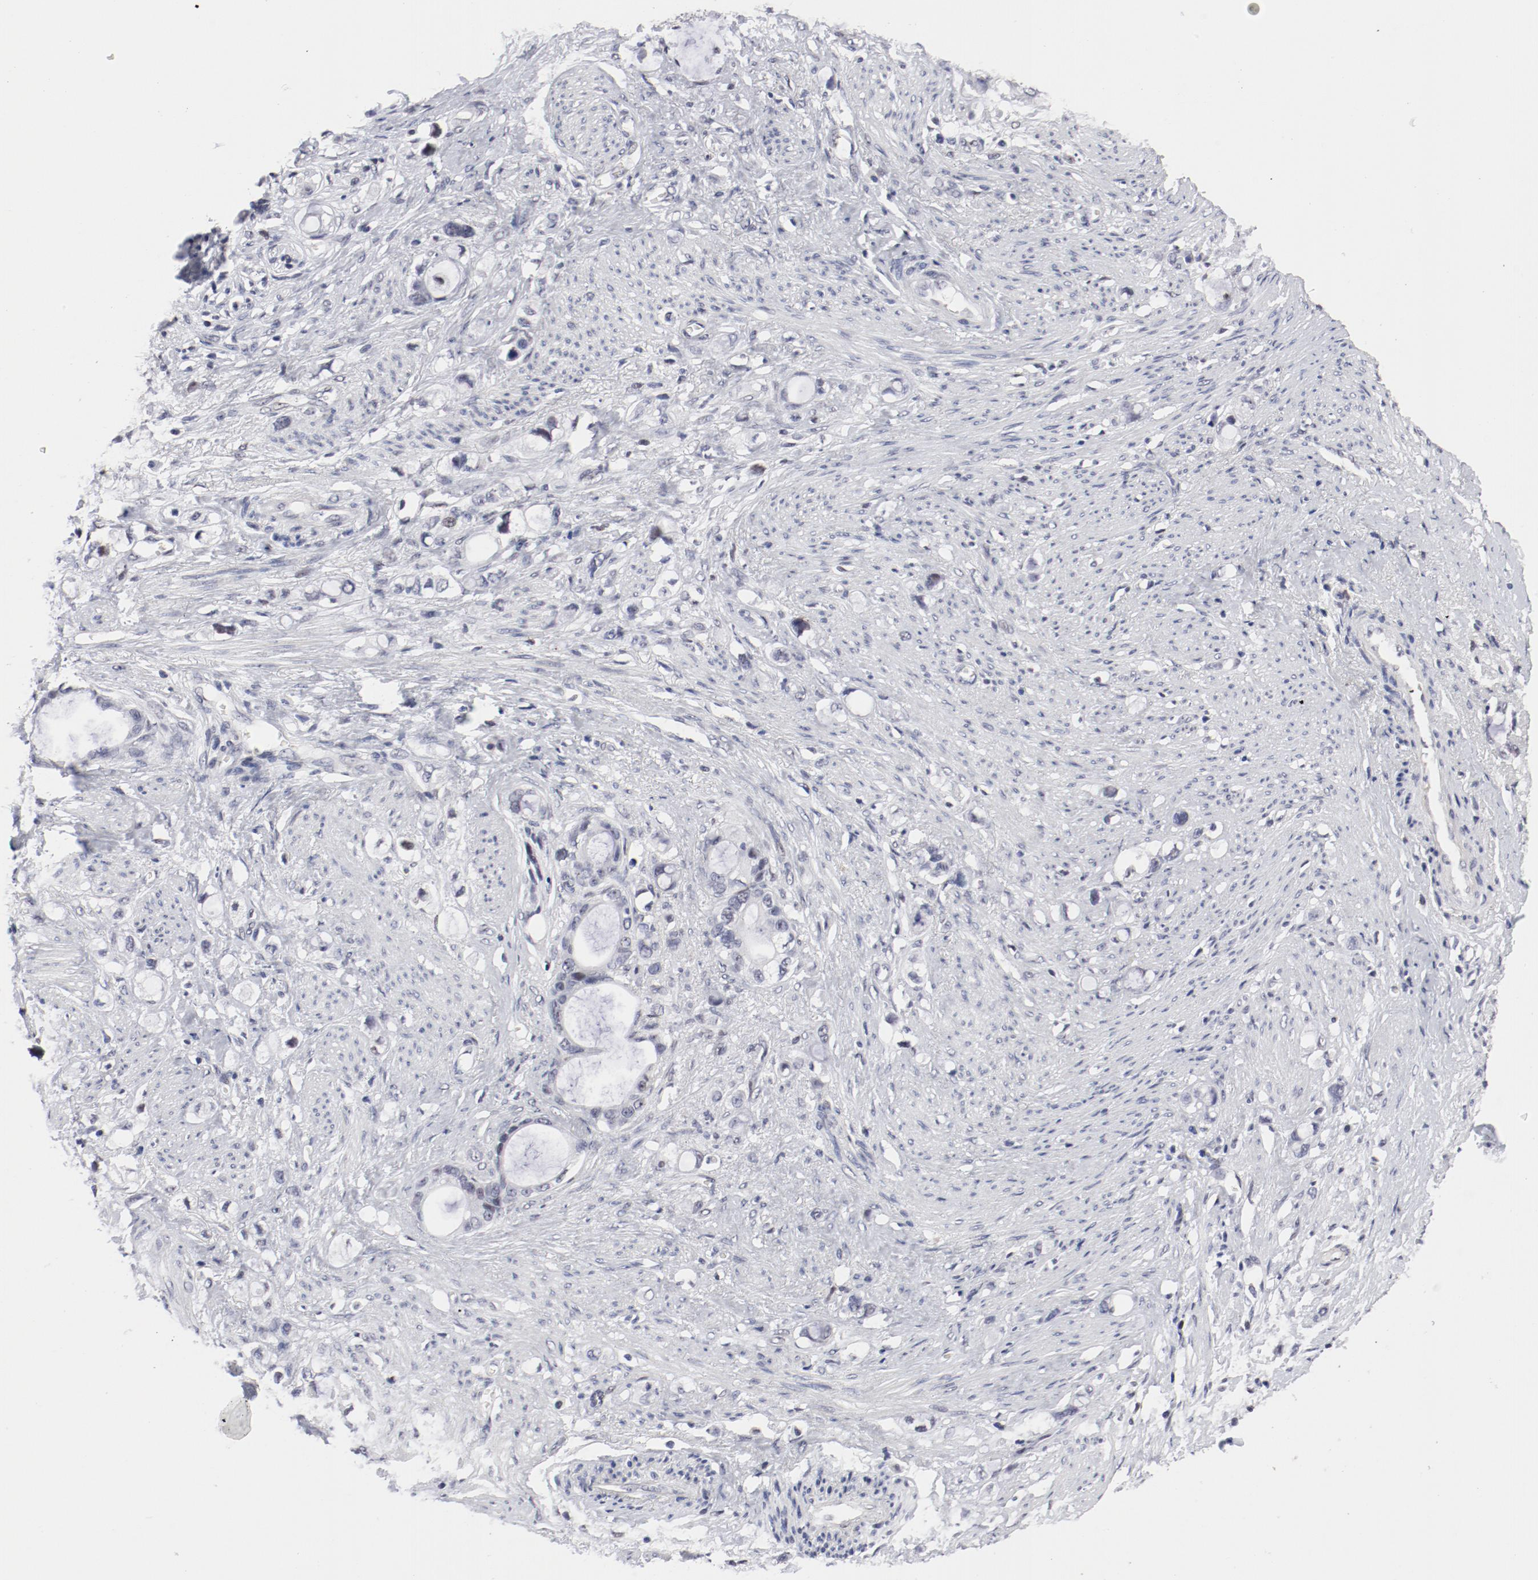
{"staining": {"intensity": "negative", "quantity": "none", "location": "none"}, "tissue": "stomach cancer", "cell_type": "Tumor cells", "image_type": "cancer", "snomed": [{"axis": "morphology", "description": "Adenocarcinoma, NOS"}, {"axis": "topography", "description": "Stomach"}], "caption": "There is no significant staining in tumor cells of stomach adenocarcinoma. (DAB IHC, high magnification).", "gene": "FSCB", "patient": {"sex": "female", "age": 75}}